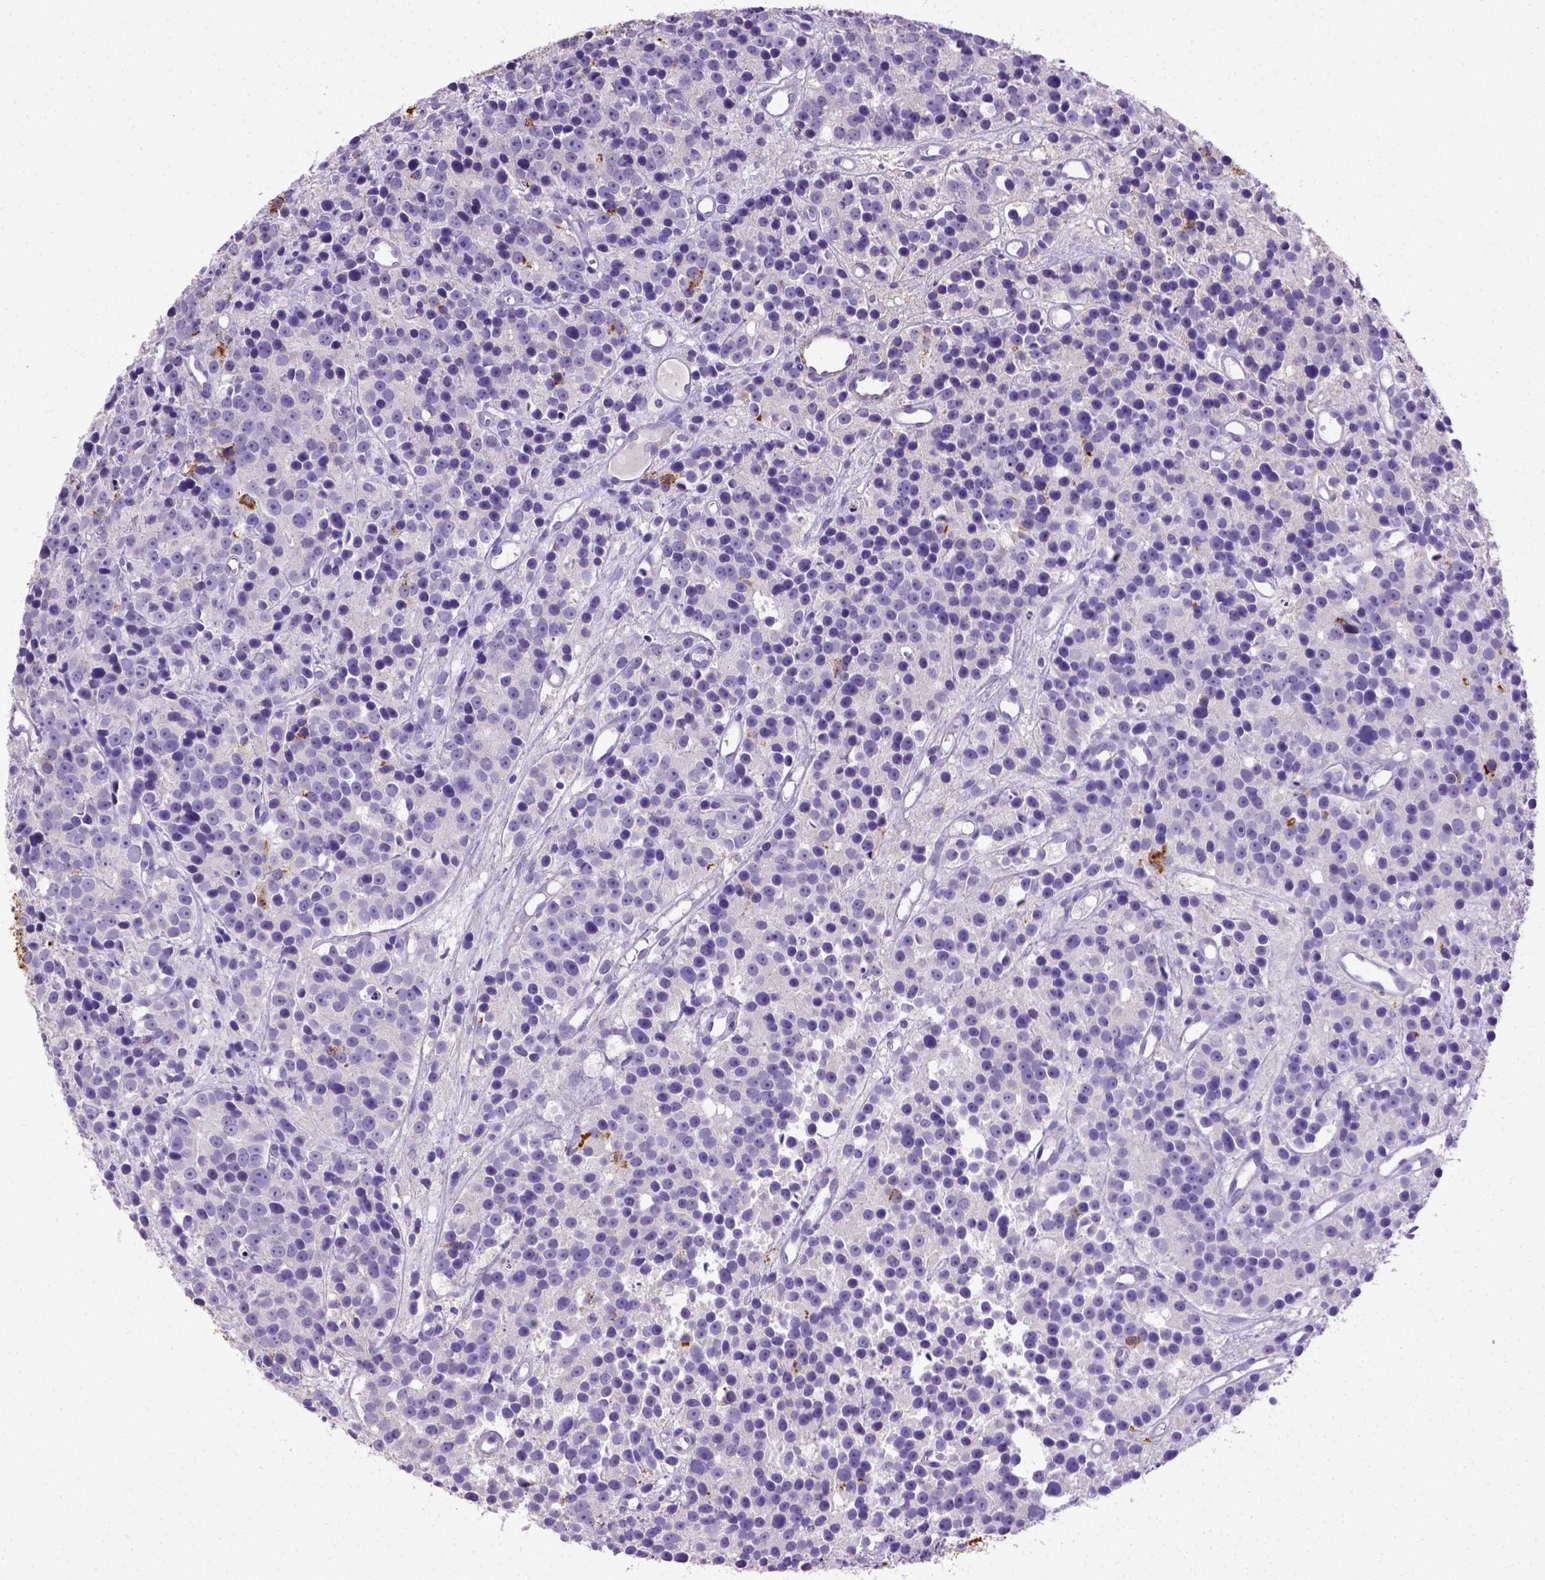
{"staining": {"intensity": "strong", "quantity": "<25%", "location": "cytoplasmic/membranous"}, "tissue": "prostate cancer", "cell_type": "Tumor cells", "image_type": "cancer", "snomed": [{"axis": "morphology", "description": "Adenocarcinoma, High grade"}, {"axis": "topography", "description": "Prostate"}], "caption": "A micrograph showing strong cytoplasmic/membranous staining in about <25% of tumor cells in prostate cancer (high-grade adenocarcinoma), as visualized by brown immunohistochemical staining.", "gene": "B3GAT1", "patient": {"sex": "male", "age": 77}}